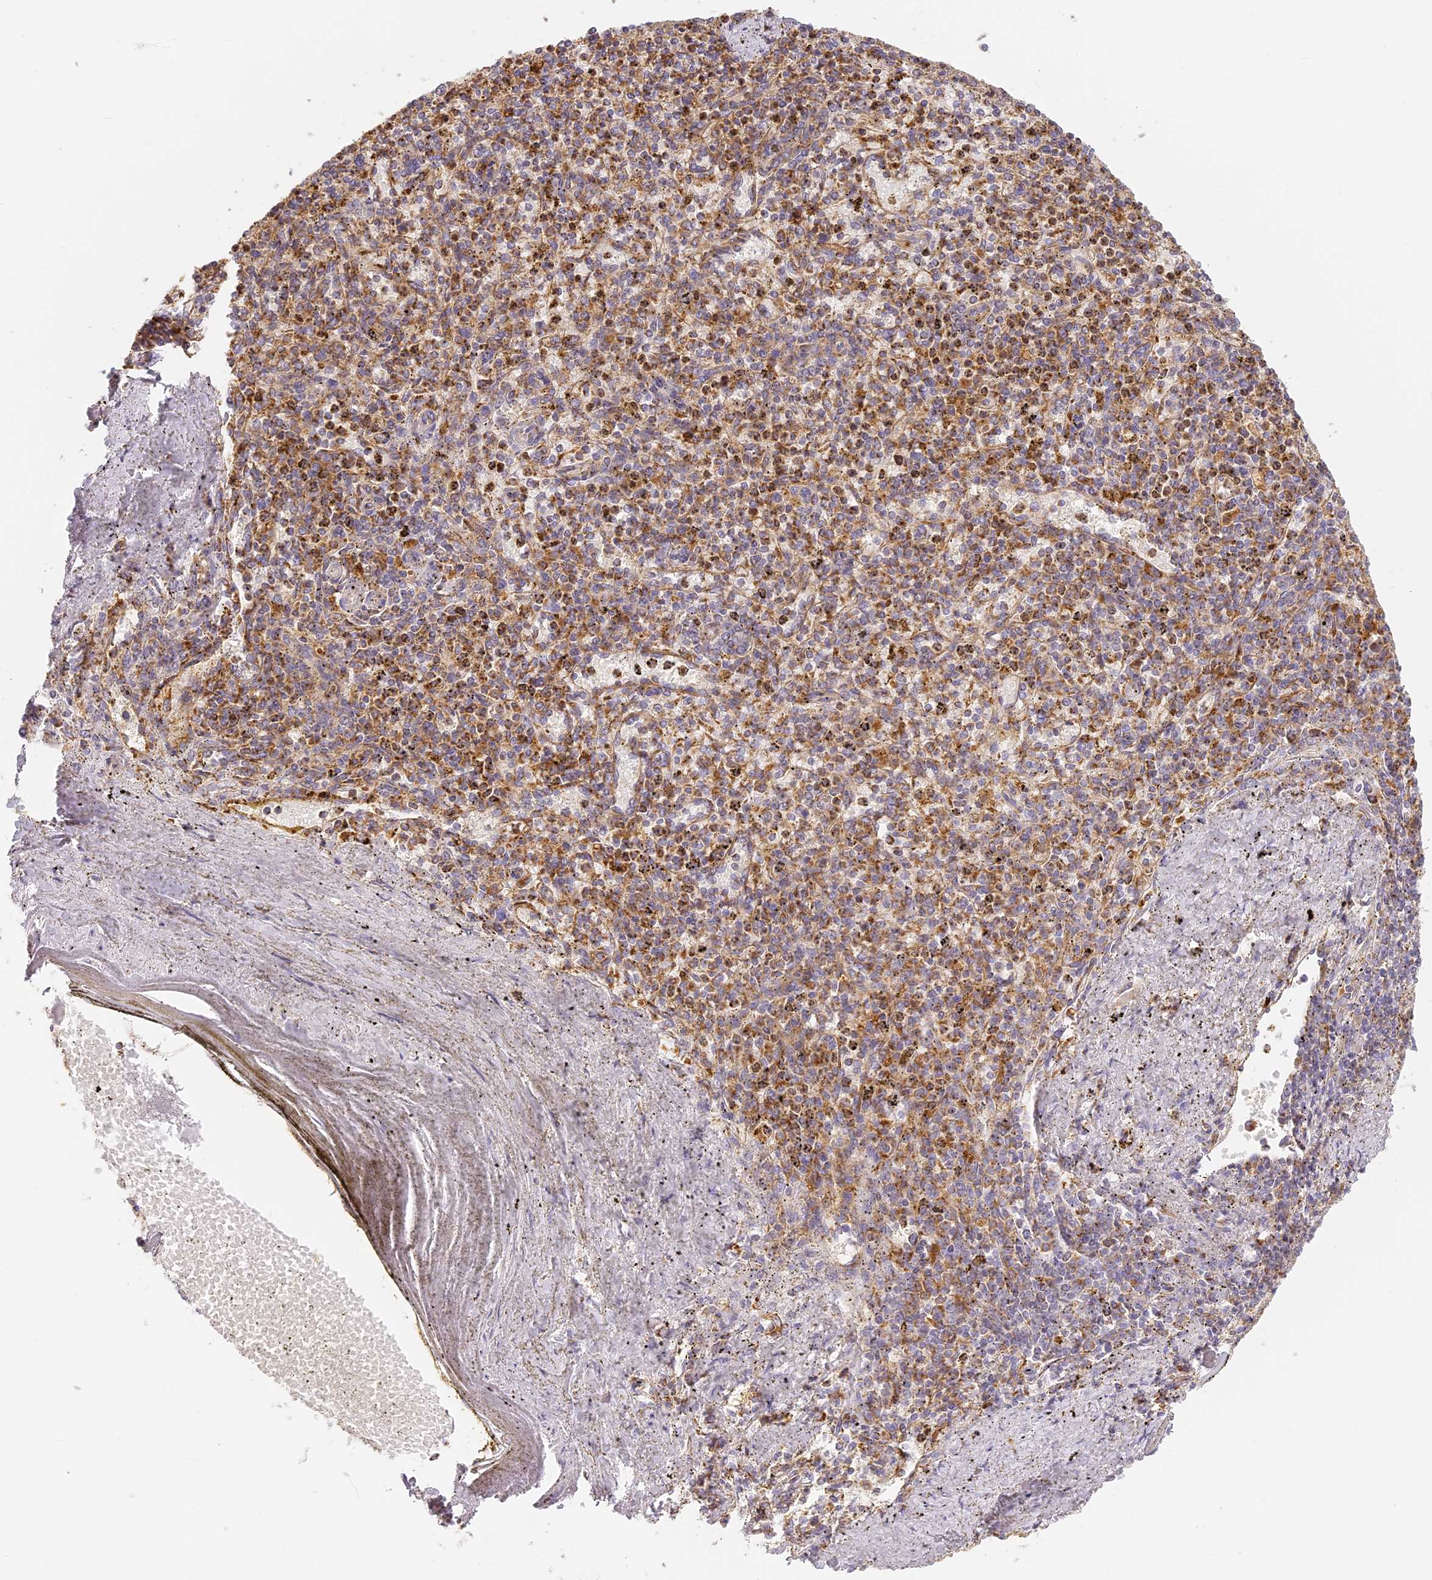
{"staining": {"intensity": "weak", "quantity": "<25%", "location": "cytoplasmic/membranous"}, "tissue": "spleen", "cell_type": "Cells in red pulp", "image_type": "normal", "snomed": [{"axis": "morphology", "description": "Normal tissue, NOS"}, {"axis": "topography", "description": "Spleen"}], "caption": "Immunohistochemistry micrograph of normal human spleen stained for a protein (brown), which exhibits no staining in cells in red pulp.", "gene": "LAMP2", "patient": {"sex": "male", "age": 72}}